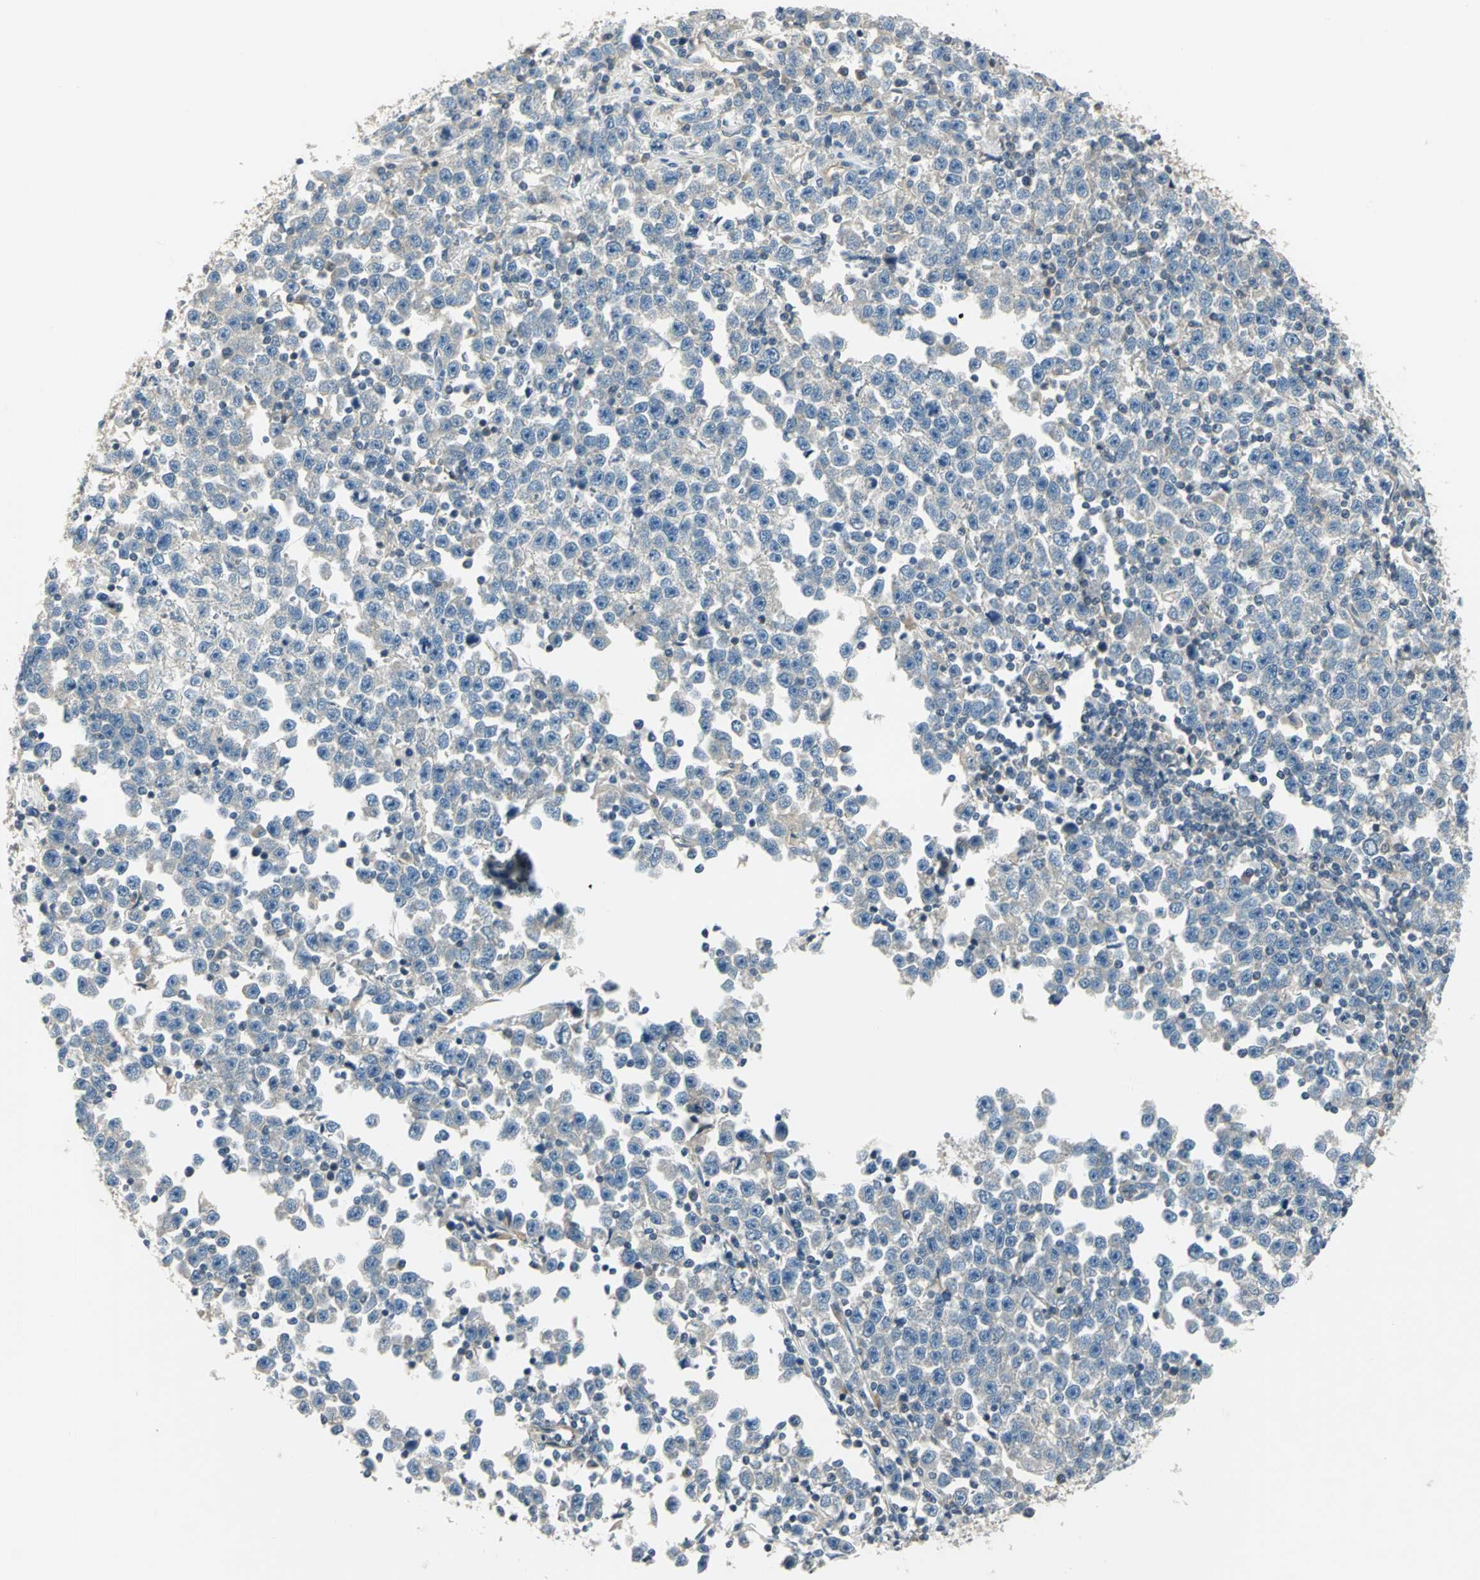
{"staining": {"intensity": "weak", "quantity": "25%-75%", "location": "cytoplasmic/membranous"}, "tissue": "testis cancer", "cell_type": "Tumor cells", "image_type": "cancer", "snomed": [{"axis": "morphology", "description": "Seminoma, NOS"}, {"axis": "topography", "description": "Testis"}], "caption": "The immunohistochemical stain labels weak cytoplasmic/membranous positivity in tumor cells of seminoma (testis) tissue. The staining was performed using DAB to visualize the protein expression in brown, while the nuclei were stained in blue with hematoxylin (Magnification: 20x).", "gene": "PRKAA1", "patient": {"sex": "male", "age": 43}}